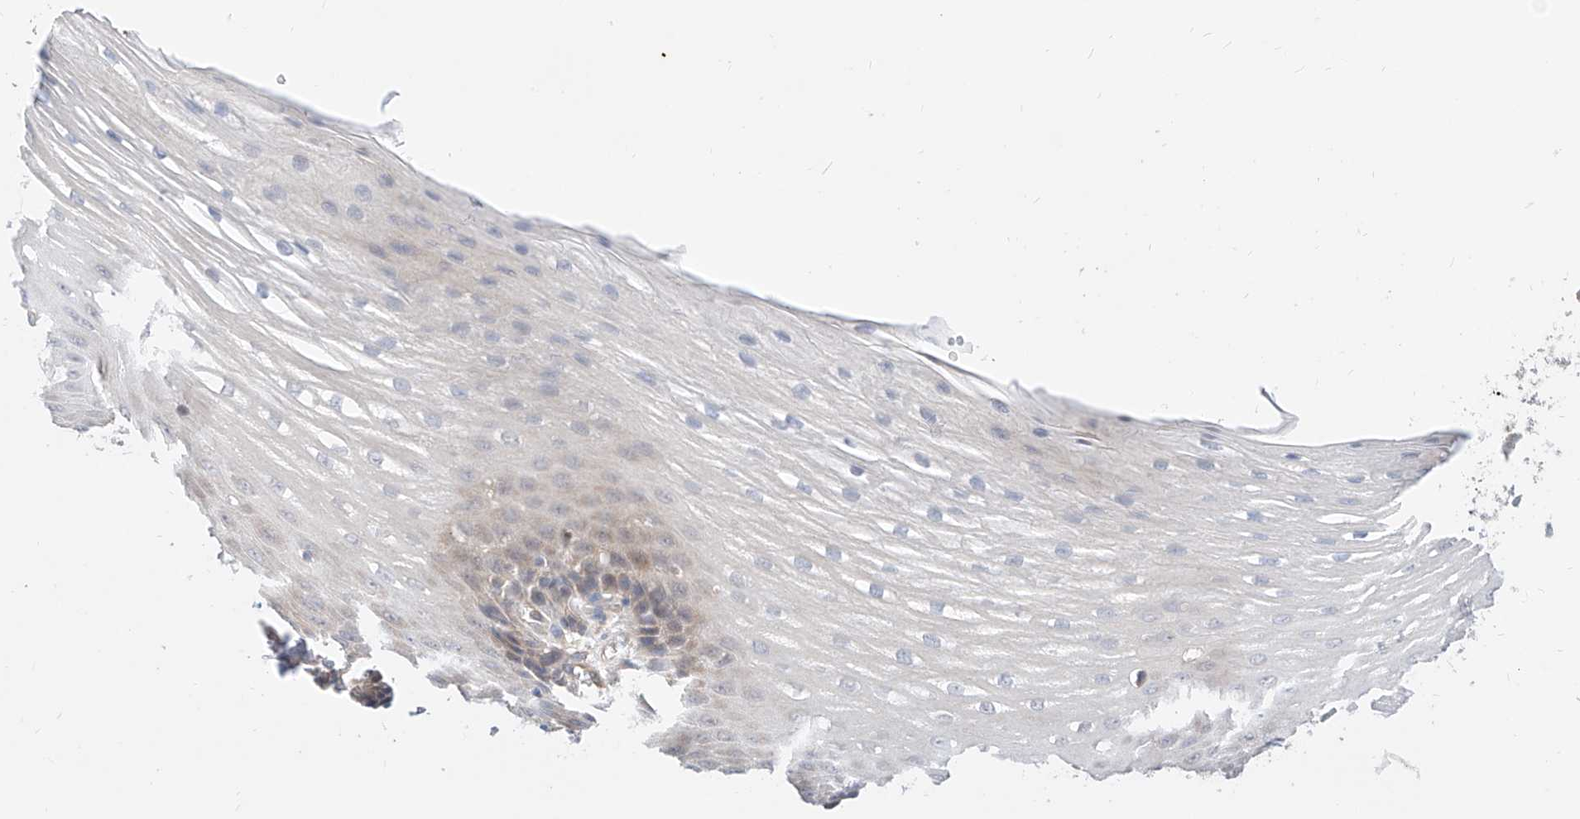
{"staining": {"intensity": "moderate", "quantity": "<25%", "location": "cytoplasmic/membranous,nuclear"}, "tissue": "esophagus", "cell_type": "Squamous epithelial cells", "image_type": "normal", "snomed": [{"axis": "morphology", "description": "Normal tissue, NOS"}, {"axis": "topography", "description": "Esophagus"}], "caption": "Moderate cytoplasmic/membranous,nuclear protein positivity is appreciated in about <25% of squamous epithelial cells in esophagus.", "gene": "TSNAX", "patient": {"sex": "male", "age": 62}}